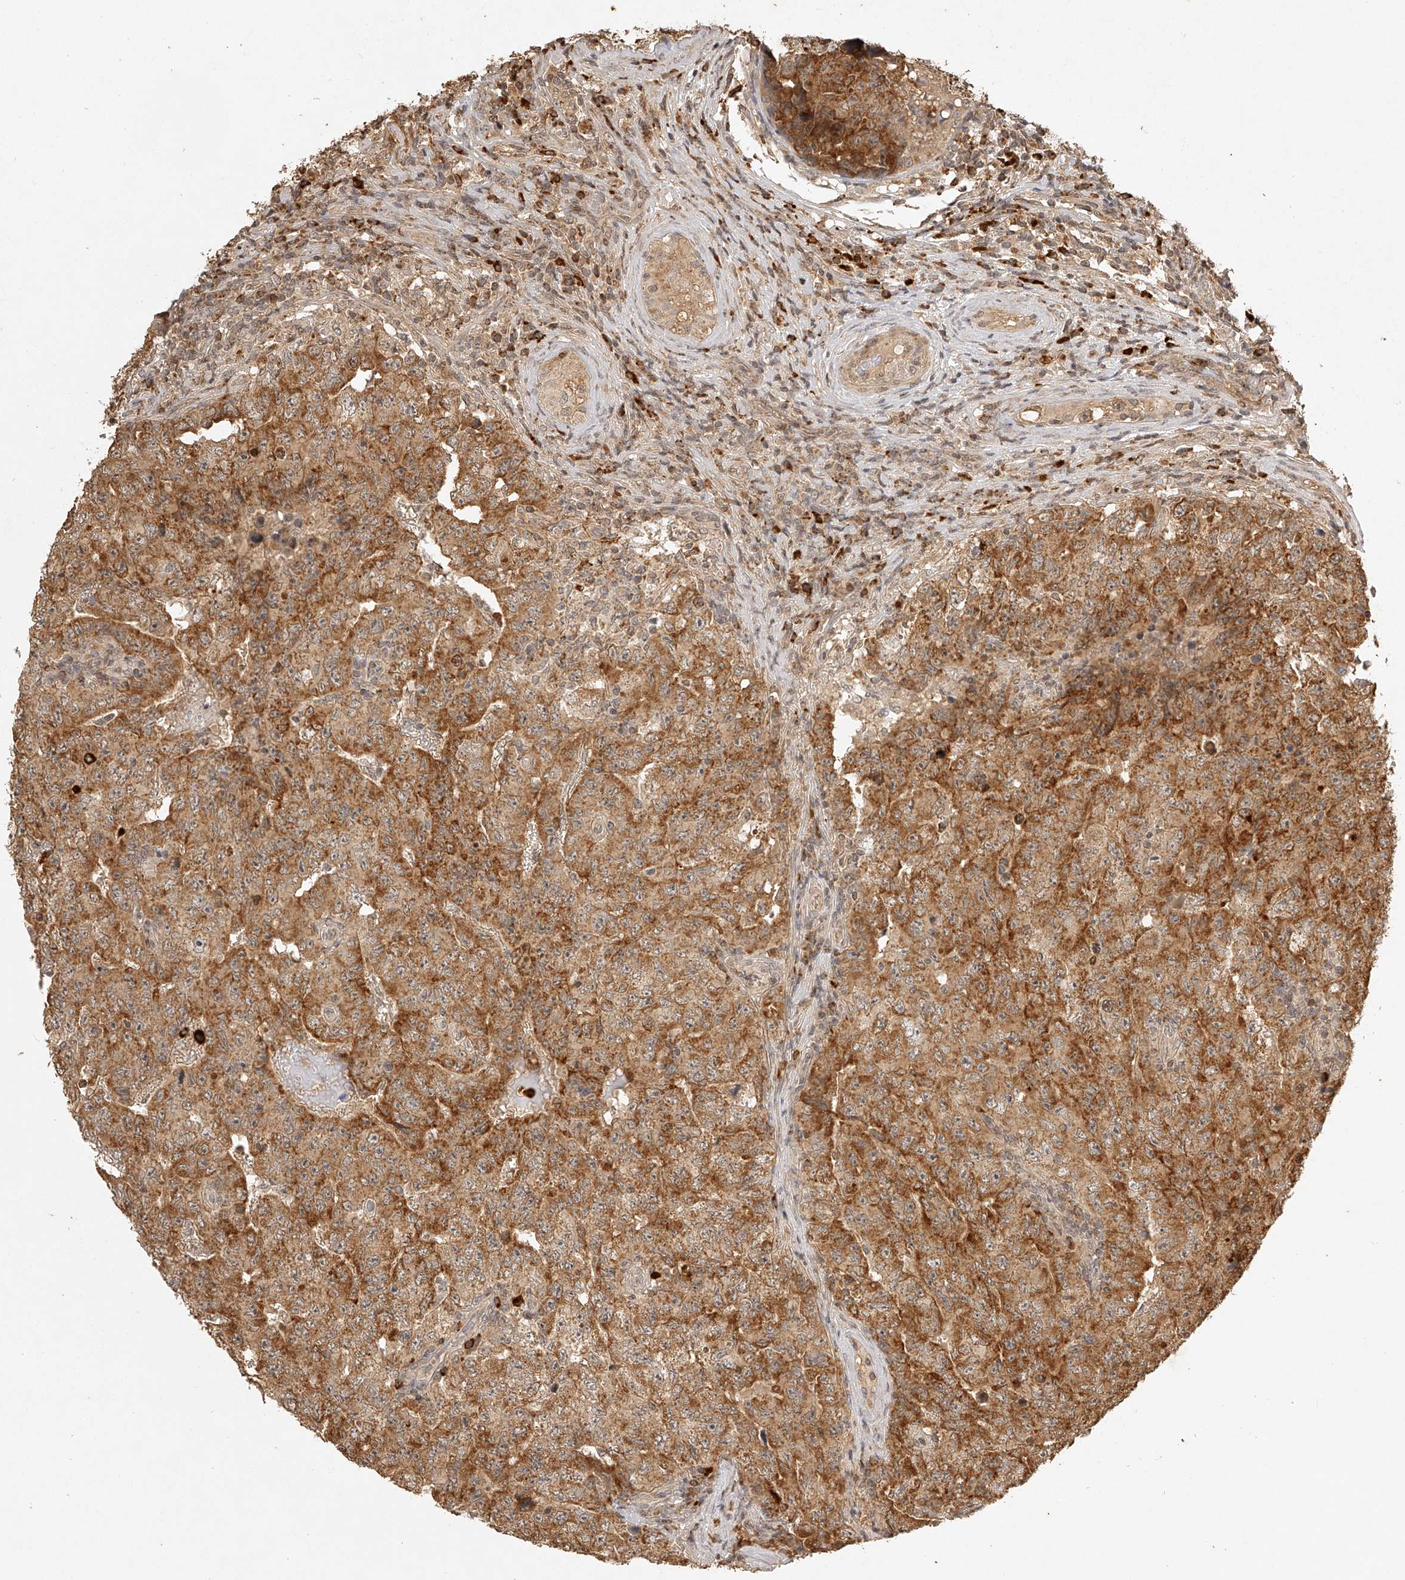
{"staining": {"intensity": "moderate", "quantity": ">75%", "location": "cytoplasmic/membranous"}, "tissue": "testis cancer", "cell_type": "Tumor cells", "image_type": "cancer", "snomed": [{"axis": "morphology", "description": "Carcinoma, Embryonal, NOS"}, {"axis": "topography", "description": "Testis"}], "caption": "Testis cancer stained with a protein marker shows moderate staining in tumor cells.", "gene": "BCL2L11", "patient": {"sex": "male", "age": 26}}